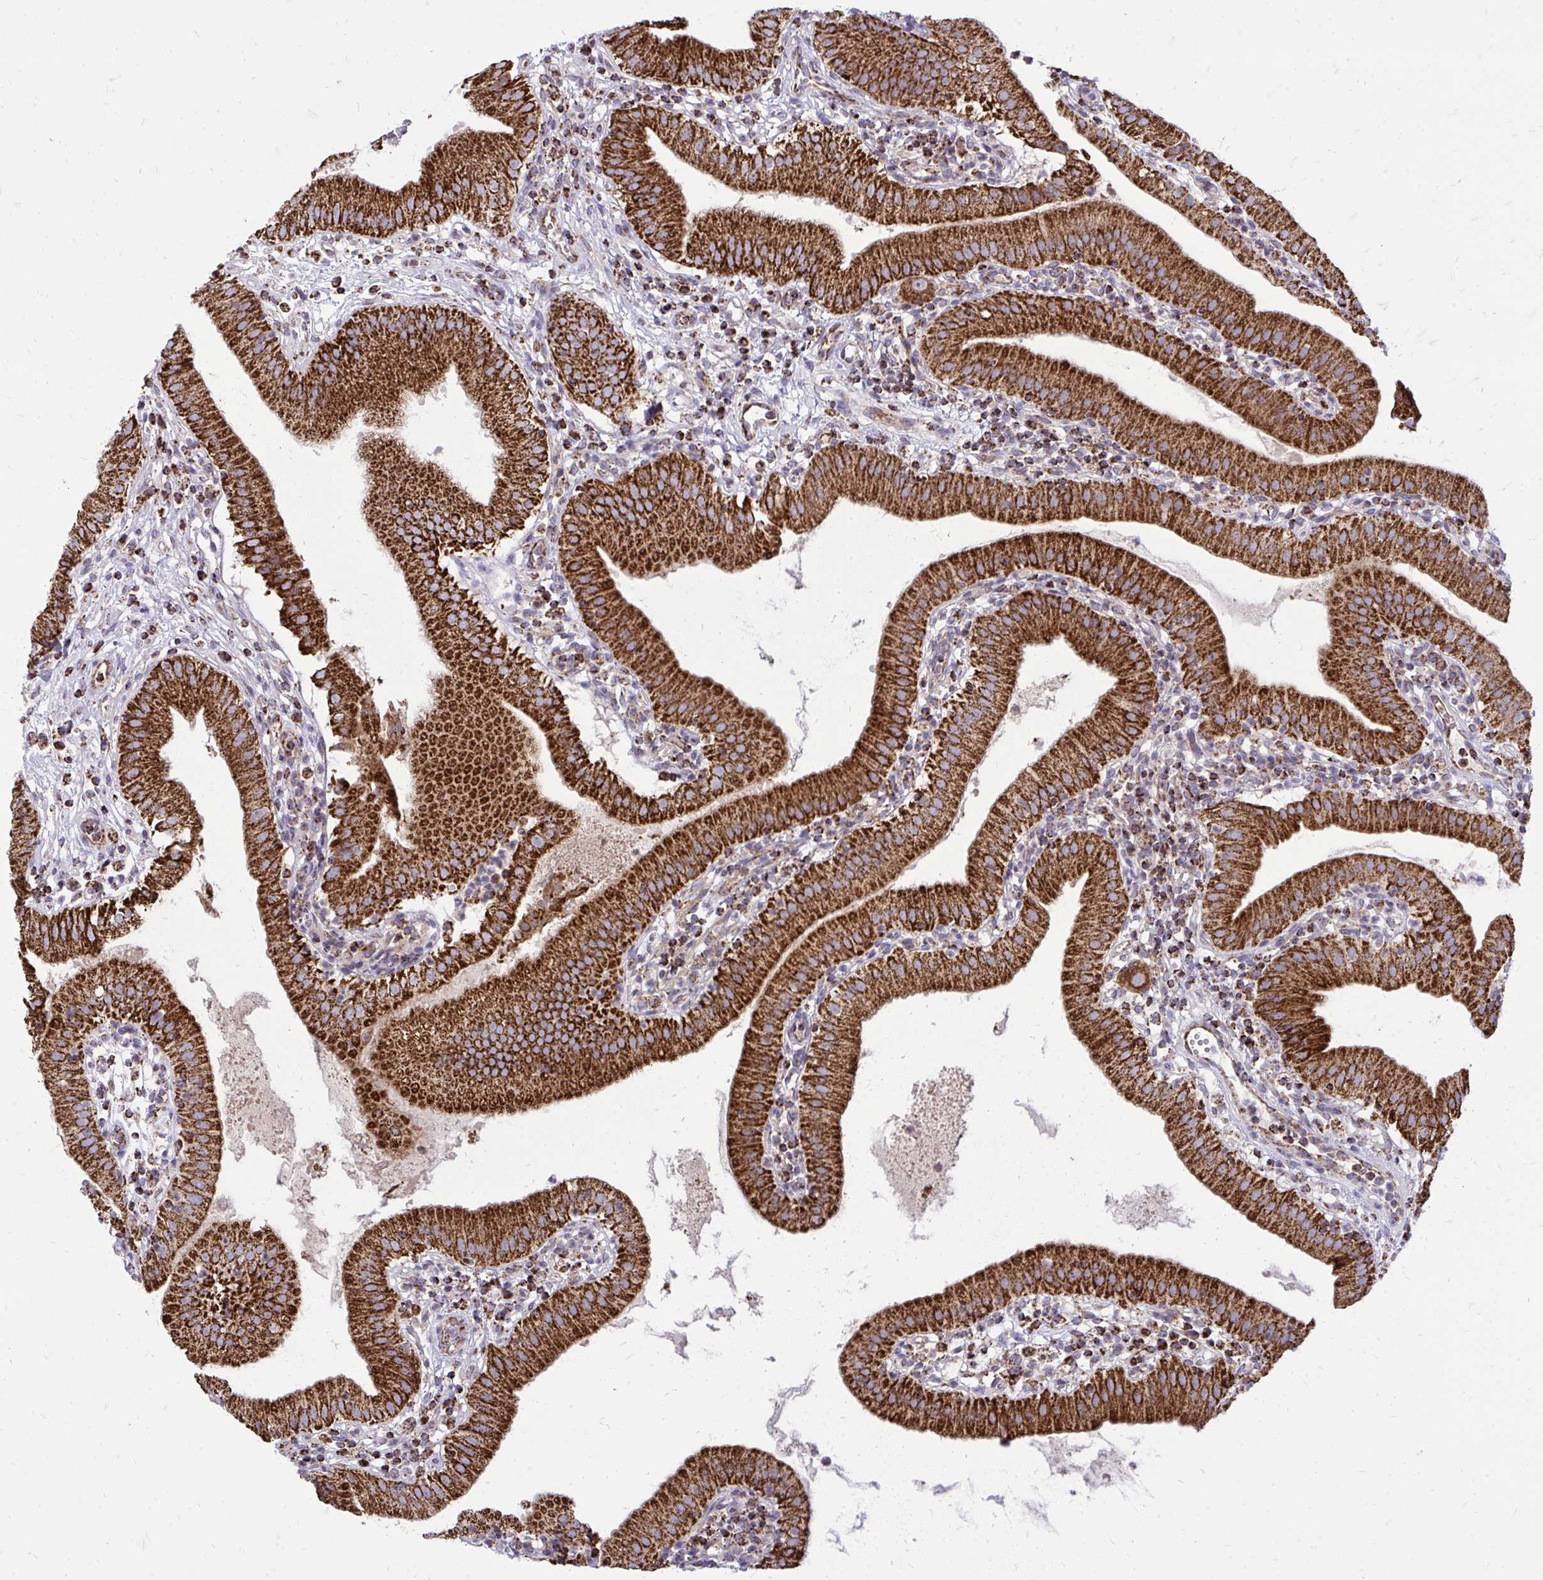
{"staining": {"intensity": "strong", "quantity": ">75%", "location": "cytoplasmic/membranous"}, "tissue": "gallbladder", "cell_type": "Glandular cells", "image_type": "normal", "snomed": [{"axis": "morphology", "description": "Normal tissue, NOS"}, {"axis": "topography", "description": "Gallbladder"}], "caption": "Brown immunohistochemical staining in normal human gallbladder shows strong cytoplasmic/membranous staining in approximately >75% of glandular cells.", "gene": "SPTBN2", "patient": {"sex": "female", "age": 65}}